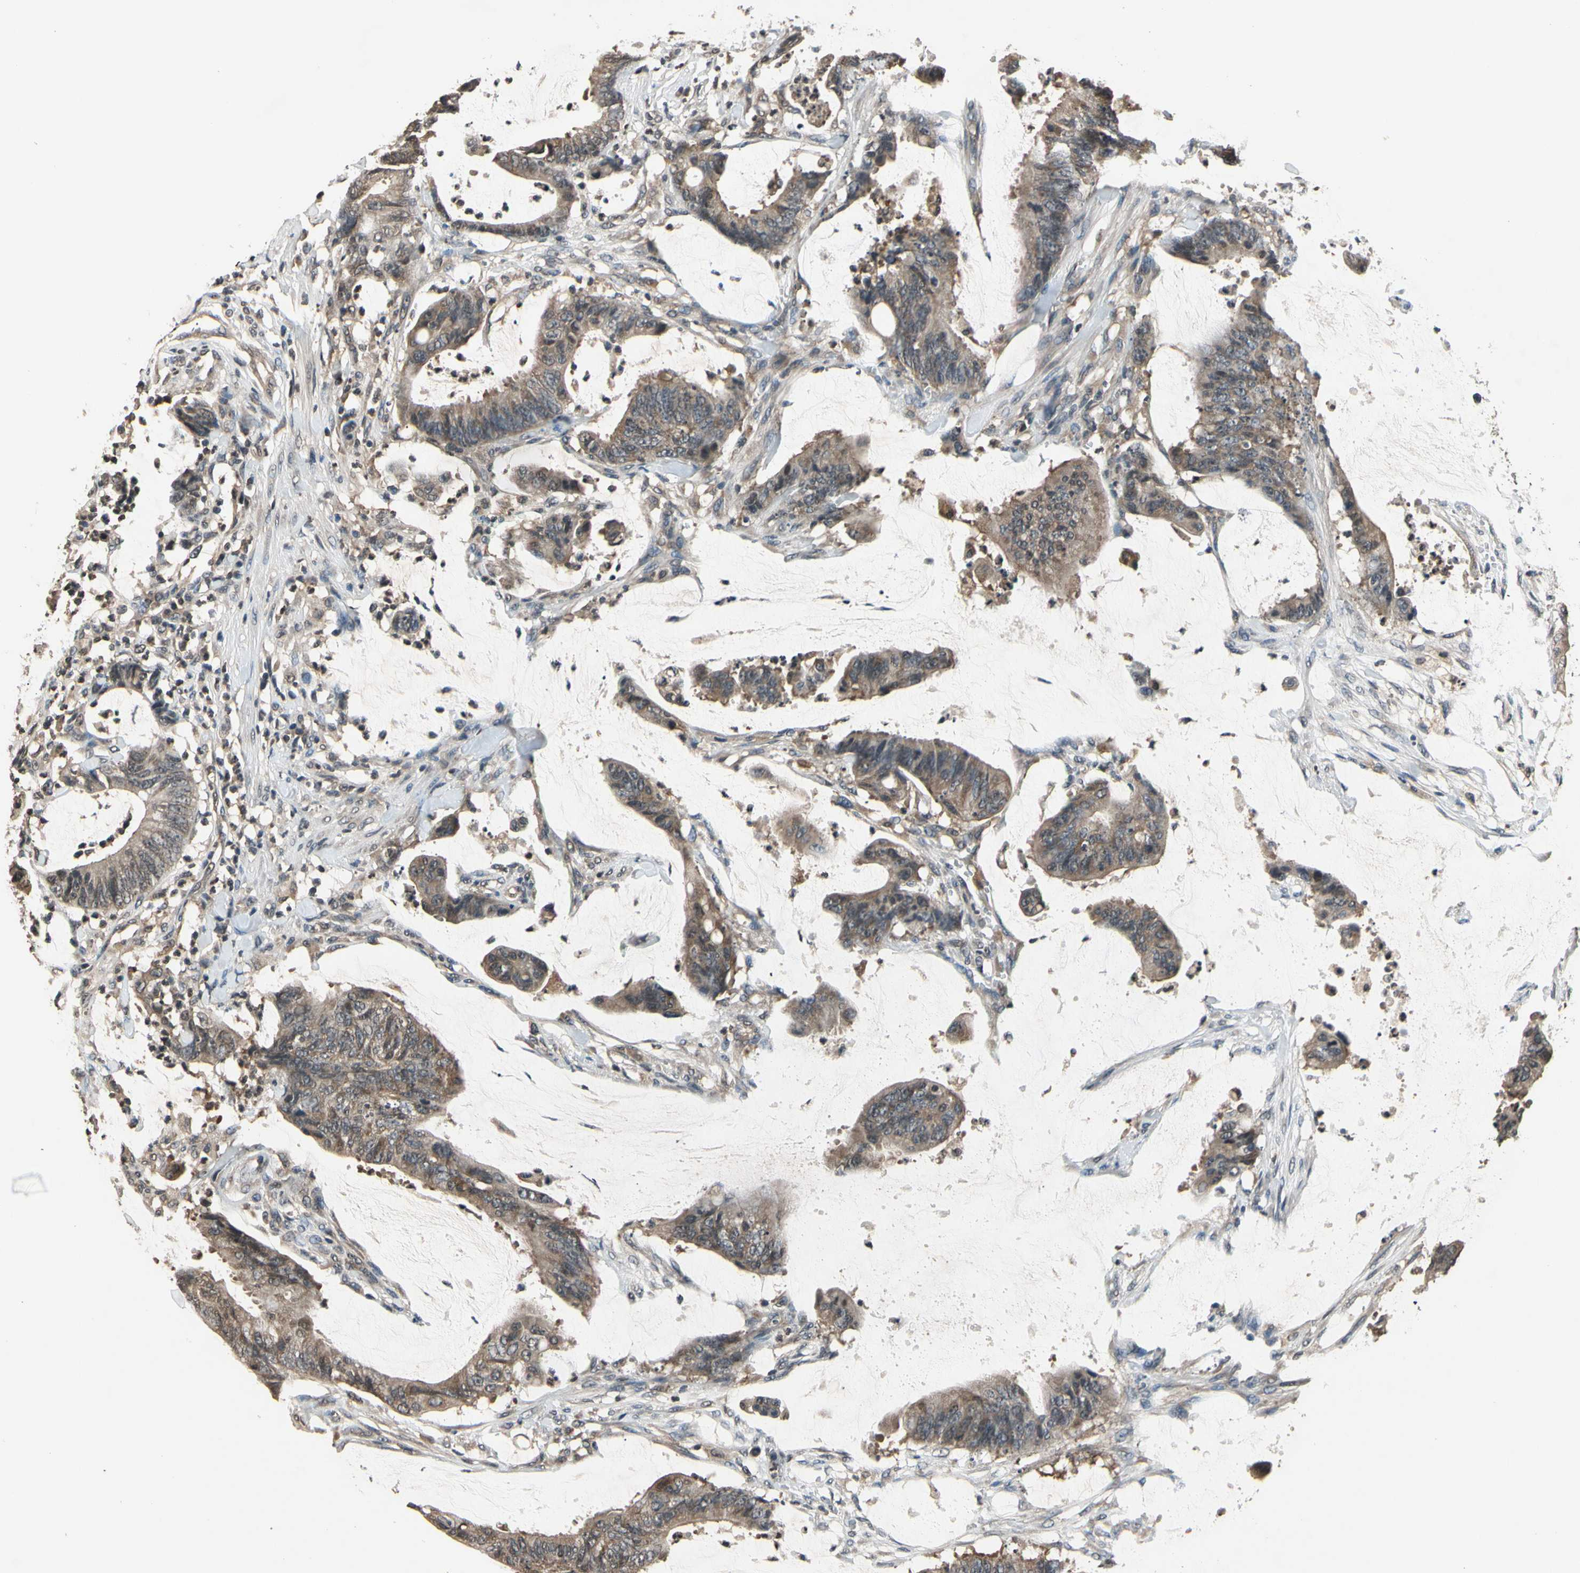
{"staining": {"intensity": "moderate", "quantity": ">75%", "location": "cytoplasmic/membranous"}, "tissue": "colorectal cancer", "cell_type": "Tumor cells", "image_type": "cancer", "snomed": [{"axis": "morphology", "description": "Adenocarcinoma, NOS"}, {"axis": "topography", "description": "Rectum"}], "caption": "This histopathology image demonstrates immunohistochemistry staining of adenocarcinoma (colorectal), with medium moderate cytoplasmic/membranous staining in approximately >75% of tumor cells.", "gene": "GCLC", "patient": {"sex": "female", "age": 66}}